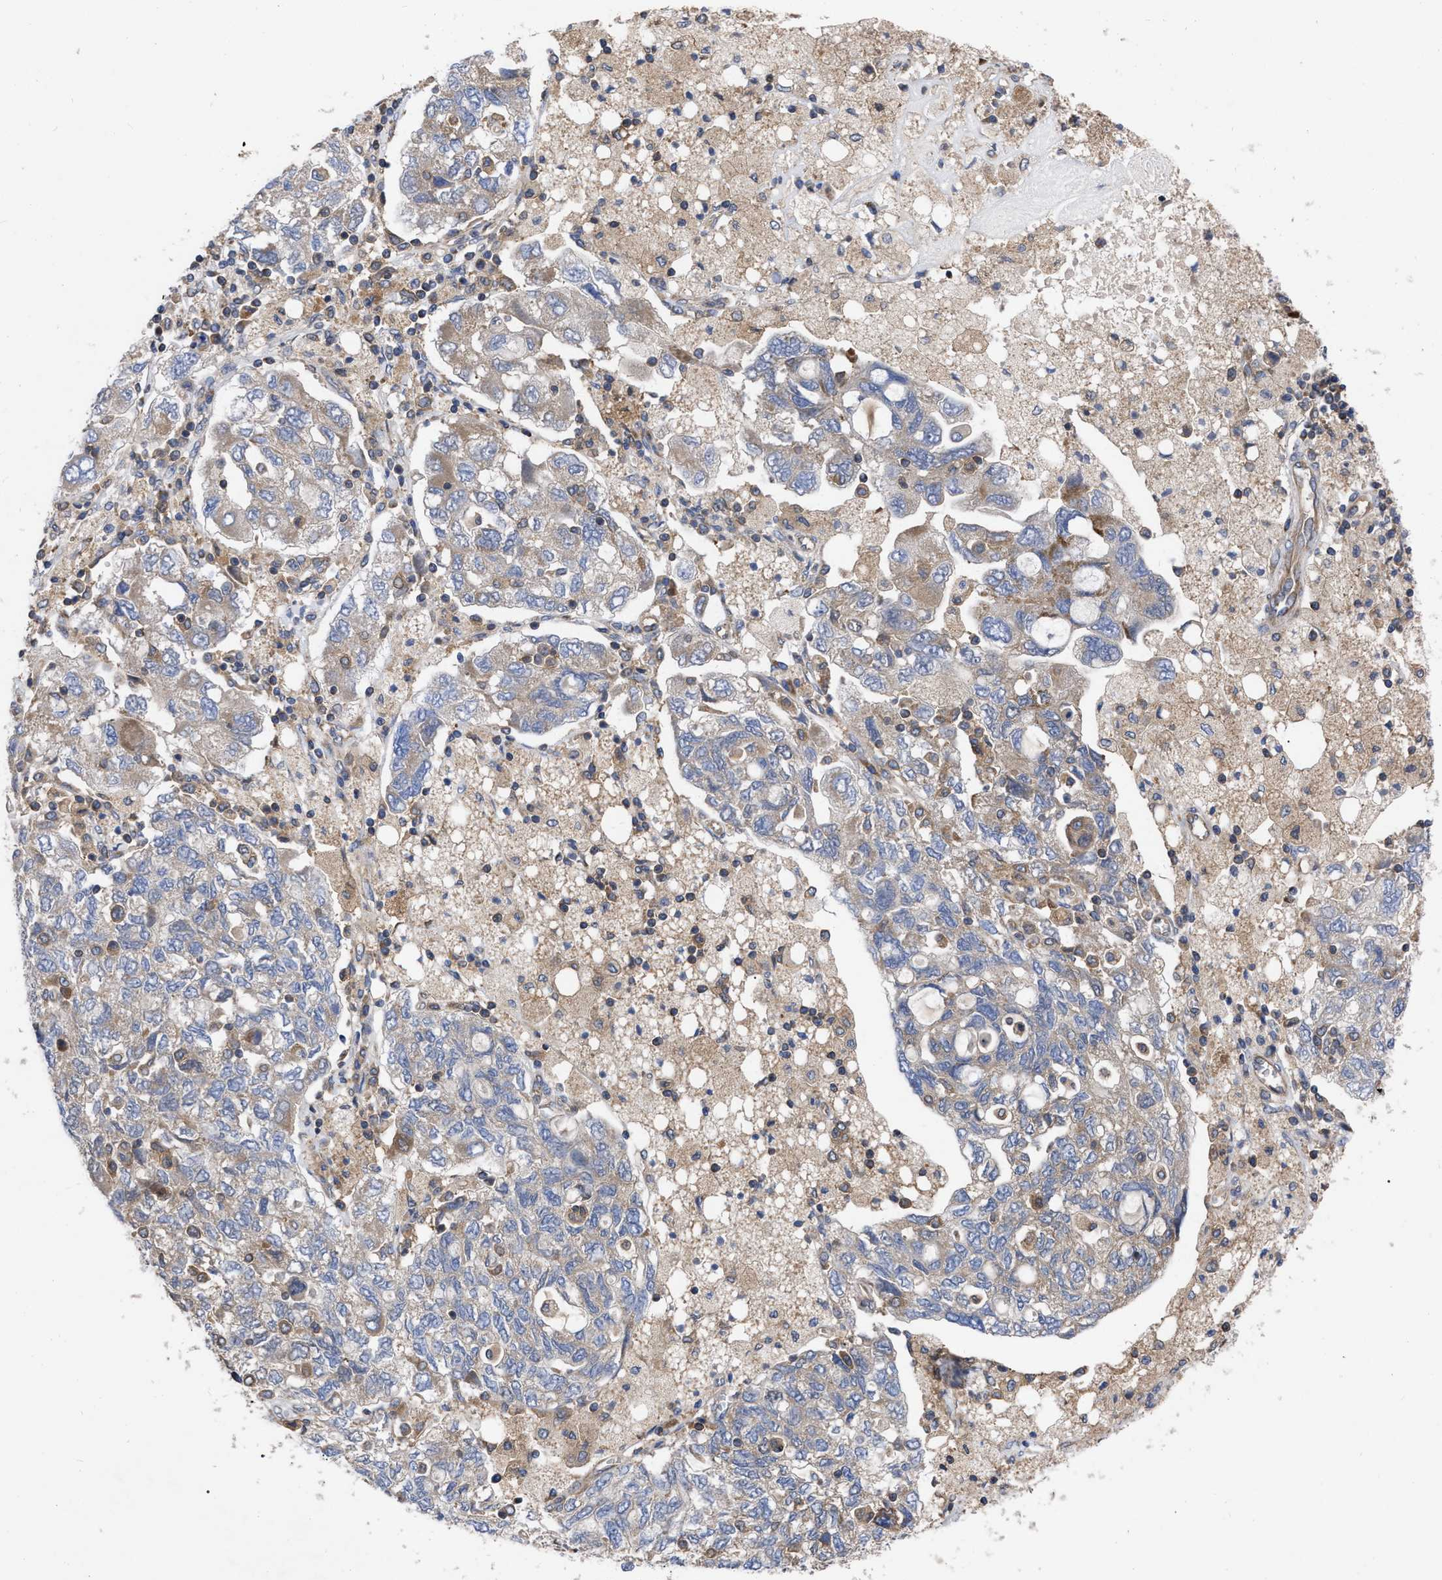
{"staining": {"intensity": "moderate", "quantity": "<25%", "location": "cytoplasmic/membranous"}, "tissue": "ovarian cancer", "cell_type": "Tumor cells", "image_type": "cancer", "snomed": [{"axis": "morphology", "description": "Carcinoma, NOS"}, {"axis": "morphology", "description": "Cystadenocarcinoma, serous, NOS"}, {"axis": "topography", "description": "Ovary"}], "caption": "Tumor cells exhibit low levels of moderate cytoplasmic/membranous positivity in about <25% of cells in ovarian serous cystadenocarcinoma.", "gene": "CDKN2C", "patient": {"sex": "female", "age": 69}}